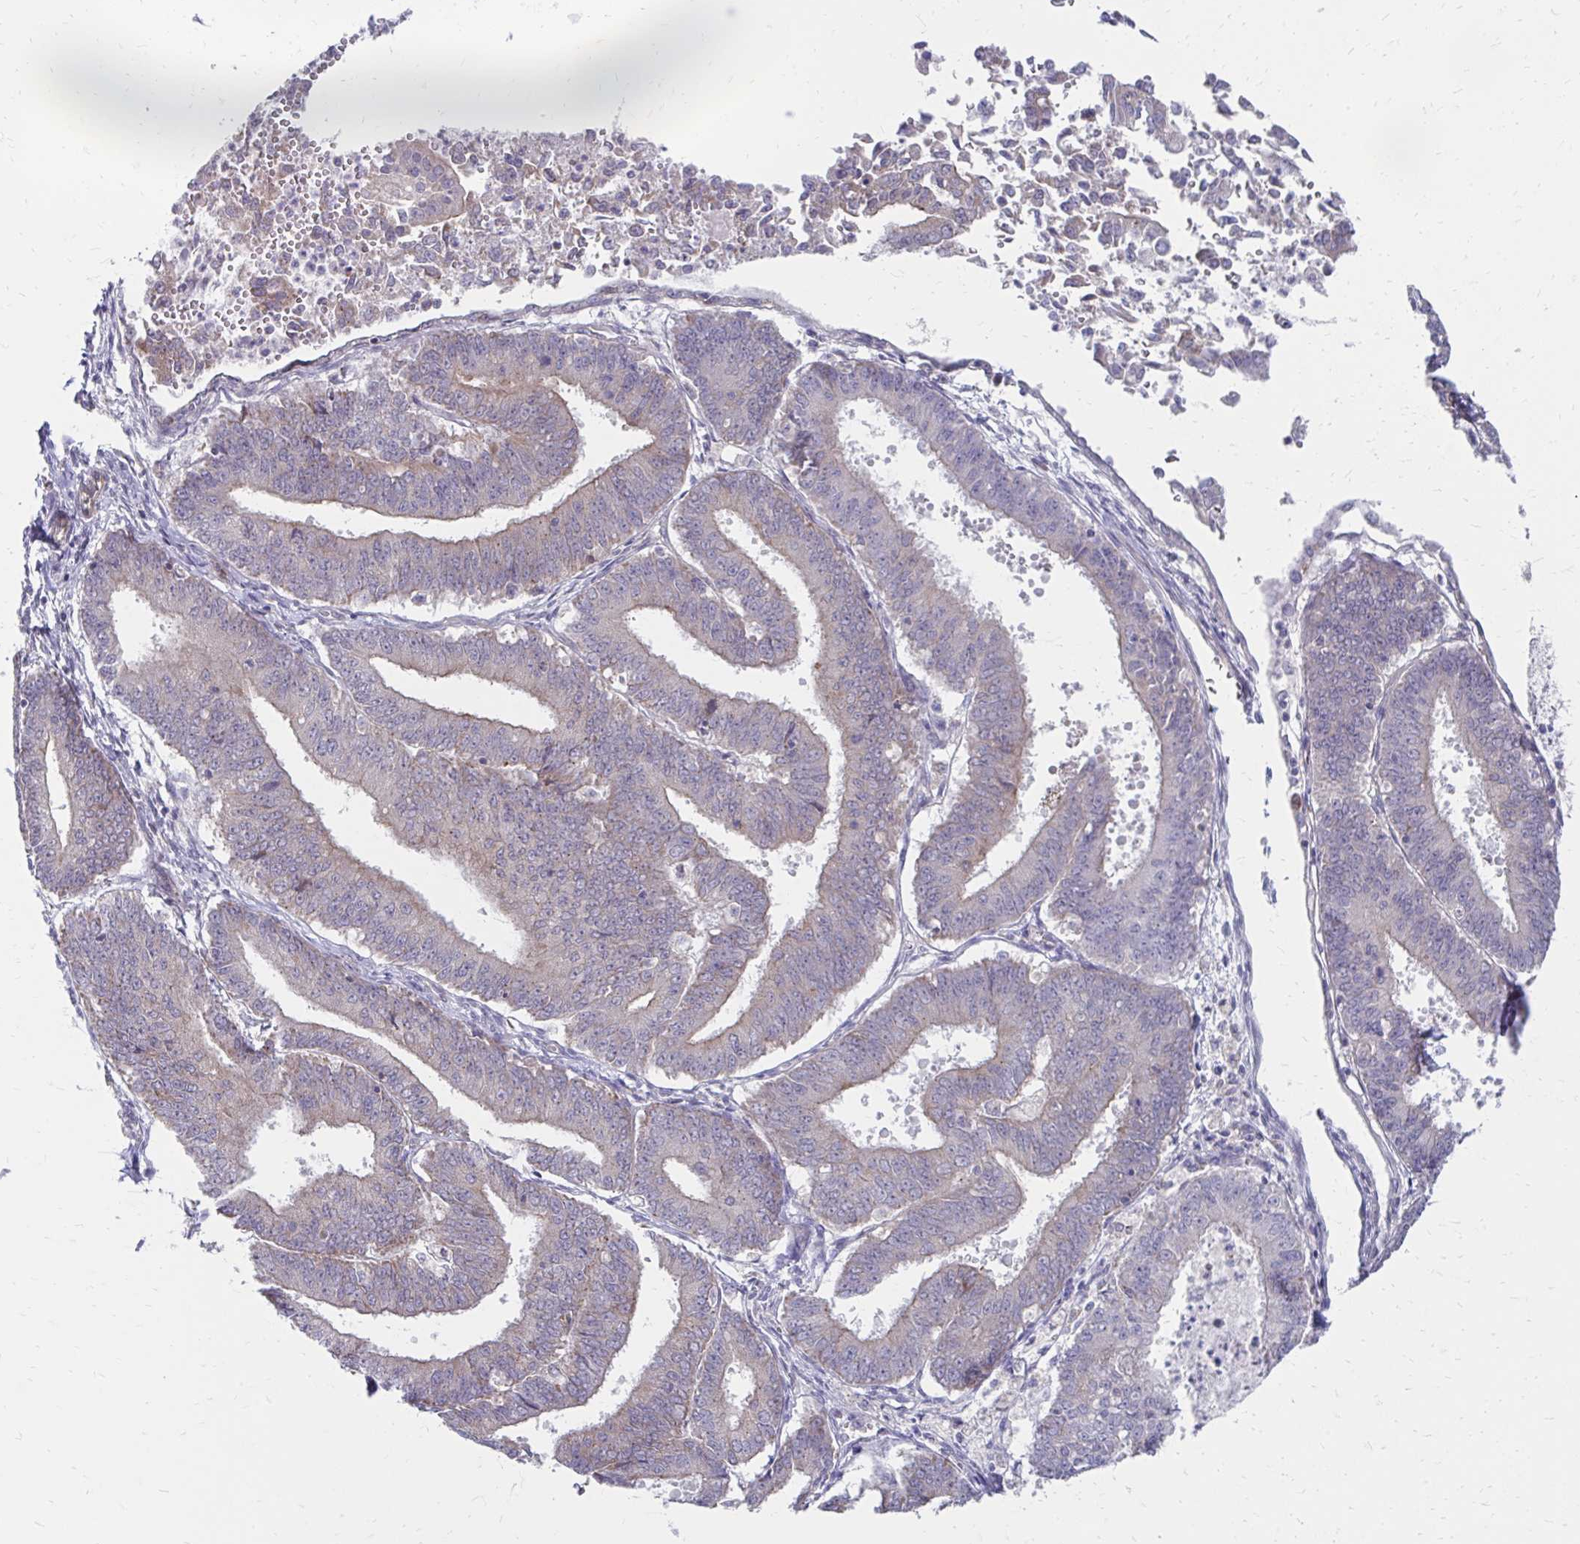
{"staining": {"intensity": "weak", "quantity": "<25%", "location": "cytoplasmic/membranous"}, "tissue": "endometrial cancer", "cell_type": "Tumor cells", "image_type": "cancer", "snomed": [{"axis": "morphology", "description": "Adenocarcinoma, NOS"}, {"axis": "topography", "description": "Endometrium"}], "caption": "The micrograph reveals no staining of tumor cells in endometrial cancer (adenocarcinoma).", "gene": "ITPR2", "patient": {"sex": "female", "age": 73}}